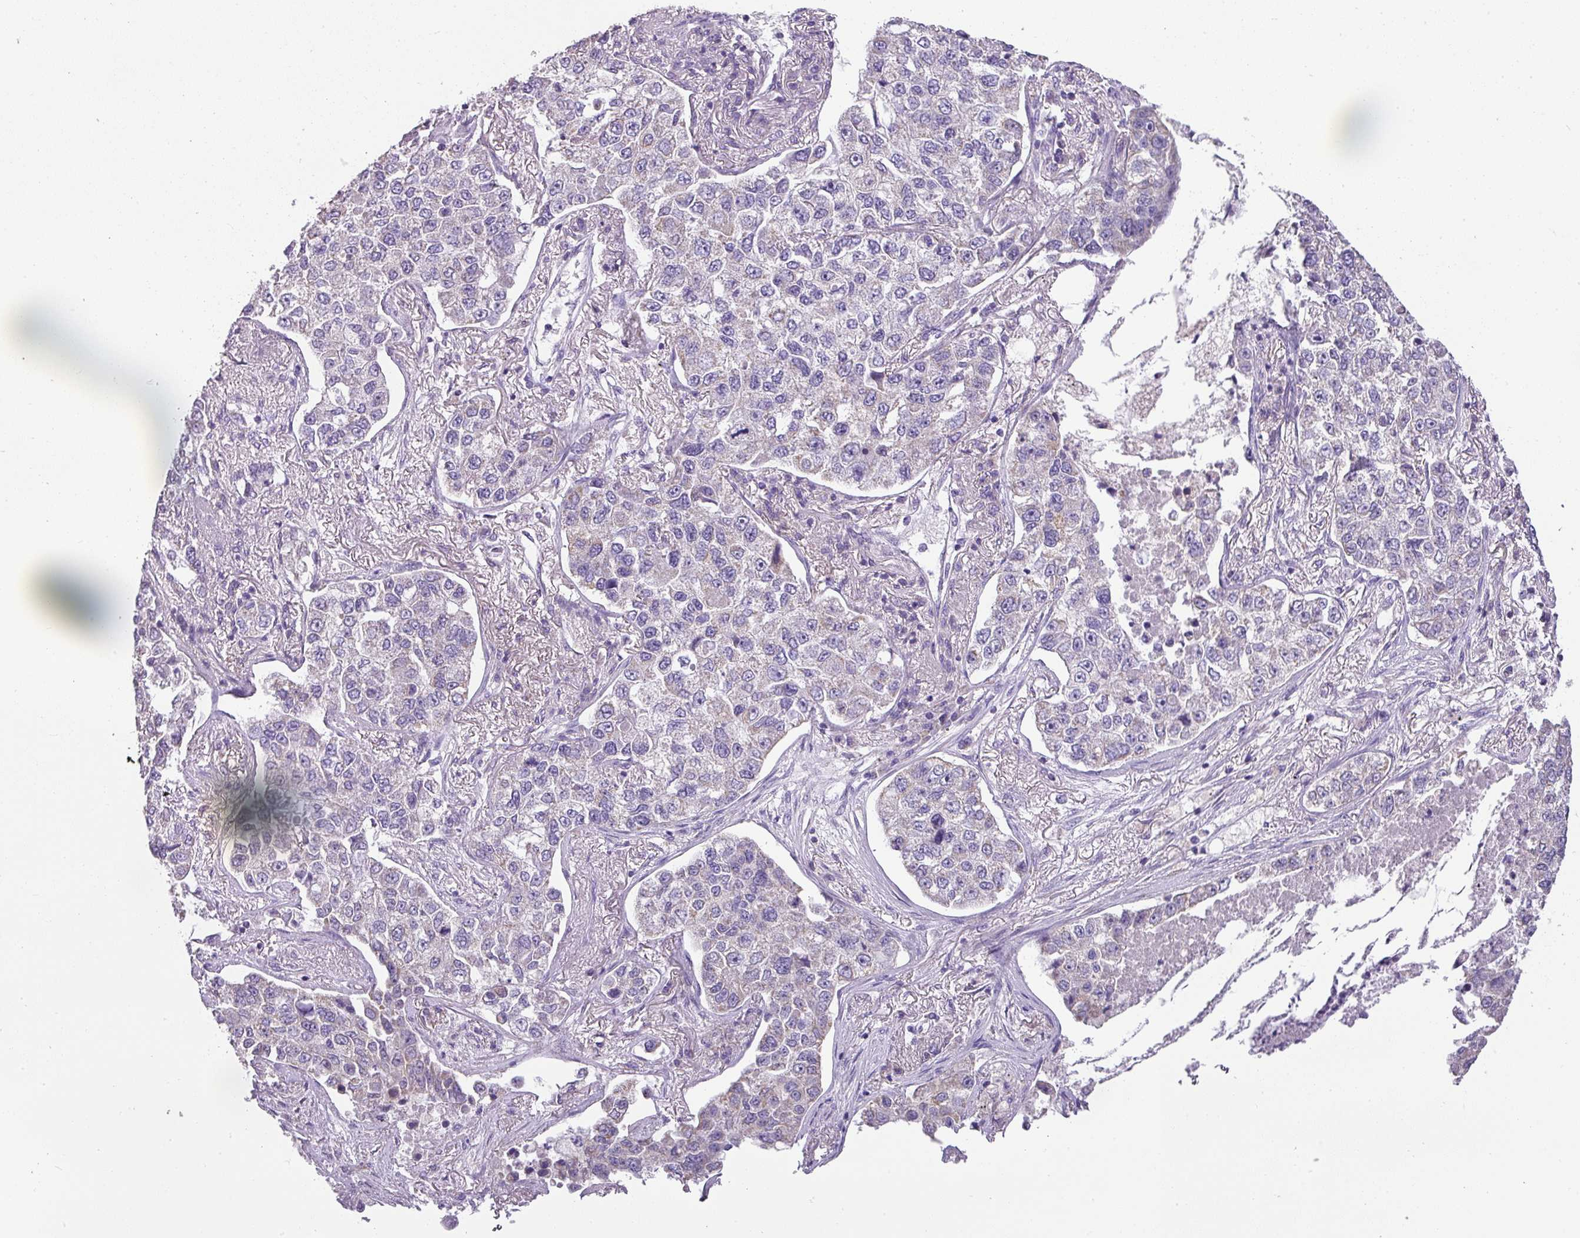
{"staining": {"intensity": "negative", "quantity": "none", "location": "none"}, "tissue": "lung cancer", "cell_type": "Tumor cells", "image_type": "cancer", "snomed": [{"axis": "morphology", "description": "Adenocarcinoma, NOS"}, {"axis": "topography", "description": "Lung"}], "caption": "This is a photomicrograph of immunohistochemistry (IHC) staining of lung cancer (adenocarcinoma), which shows no expression in tumor cells. (Brightfield microscopy of DAB immunohistochemistry at high magnification).", "gene": "PALS2", "patient": {"sex": "male", "age": 49}}